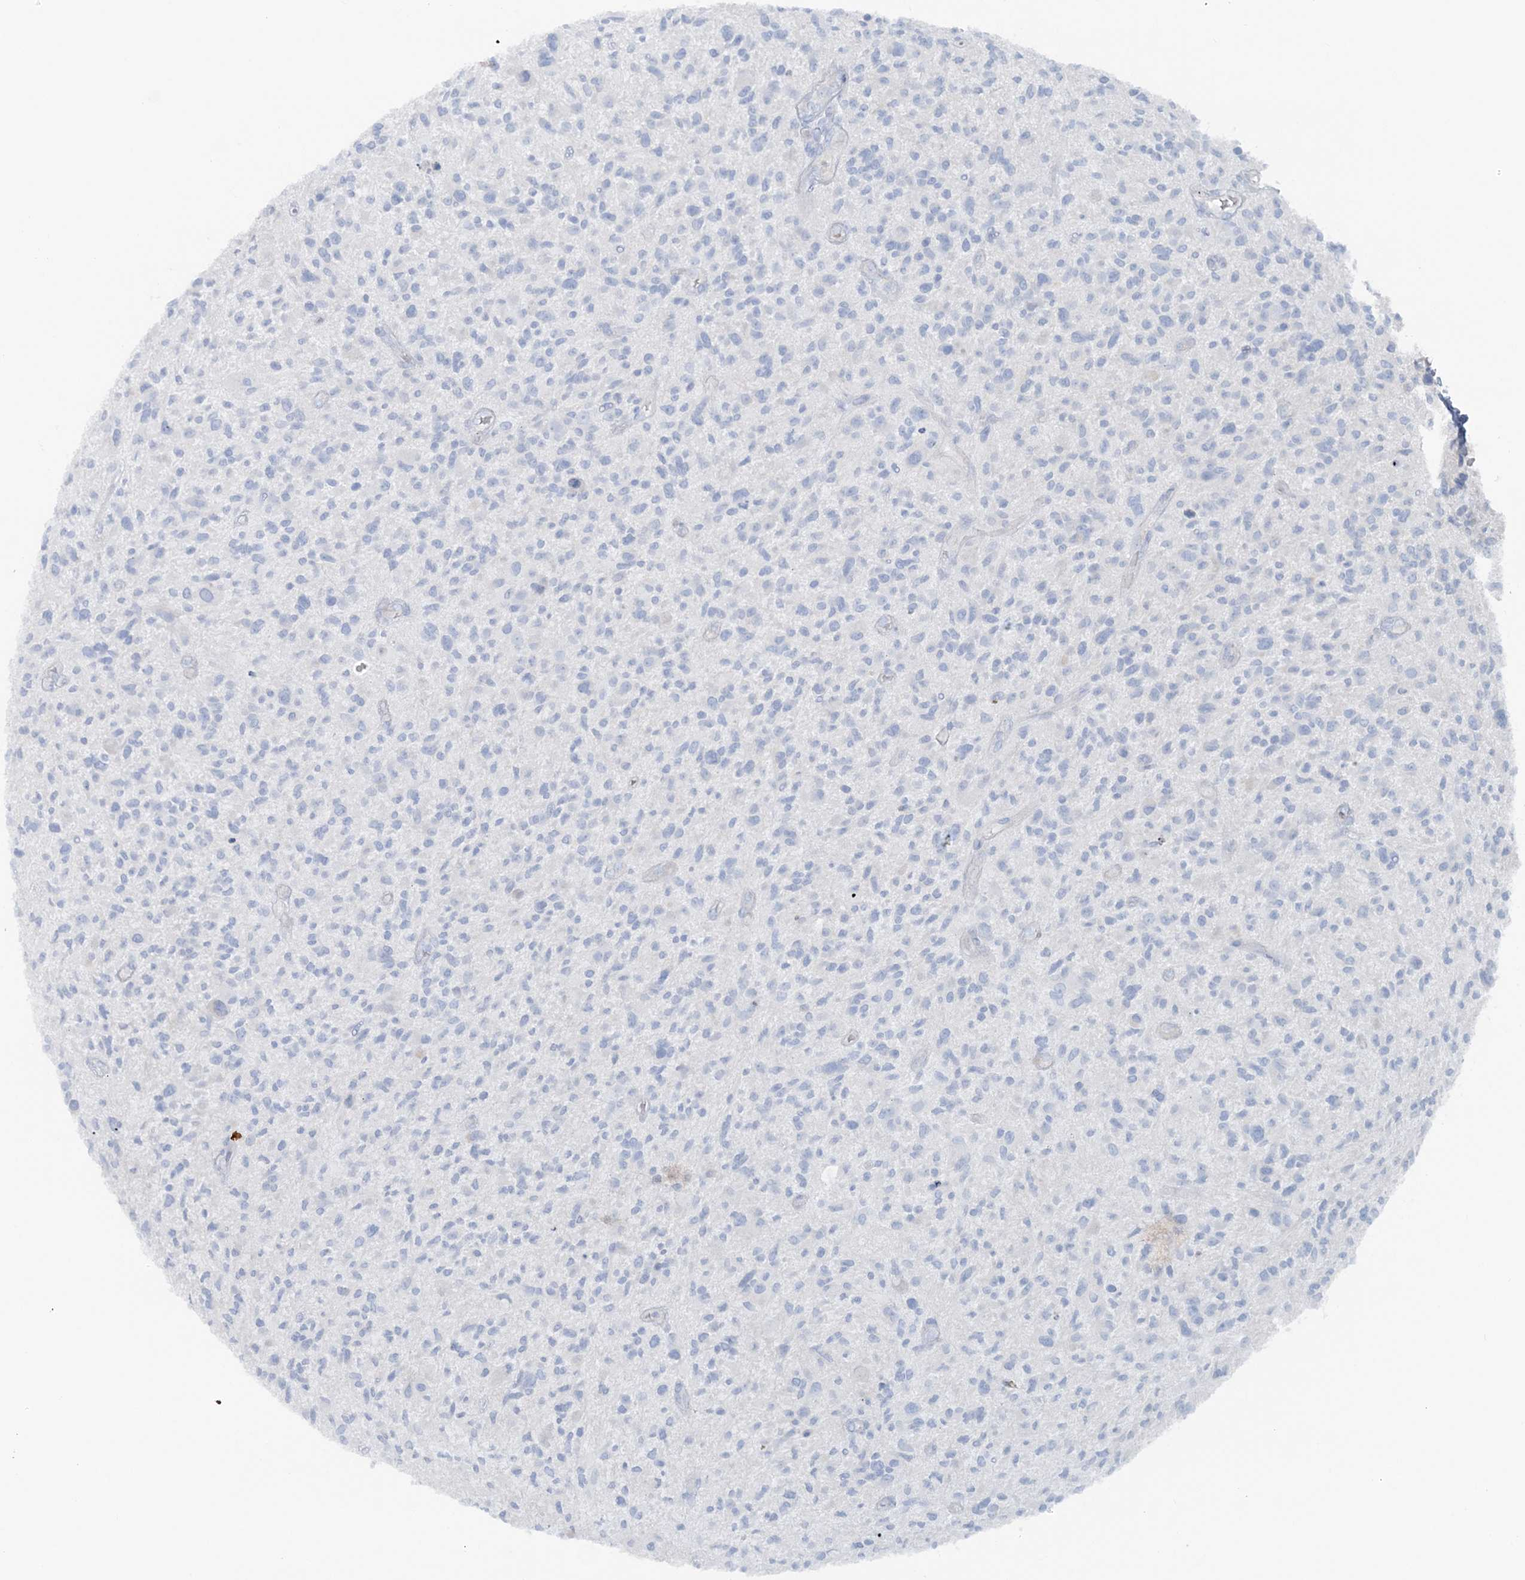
{"staining": {"intensity": "negative", "quantity": "none", "location": "none"}, "tissue": "glioma", "cell_type": "Tumor cells", "image_type": "cancer", "snomed": [{"axis": "morphology", "description": "Glioma, malignant, High grade"}, {"axis": "topography", "description": "Brain"}], "caption": "The IHC image has no significant positivity in tumor cells of malignant glioma (high-grade) tissue.", "gene": "ATP11A", "patient": {"sex": "male", "age": 47}}